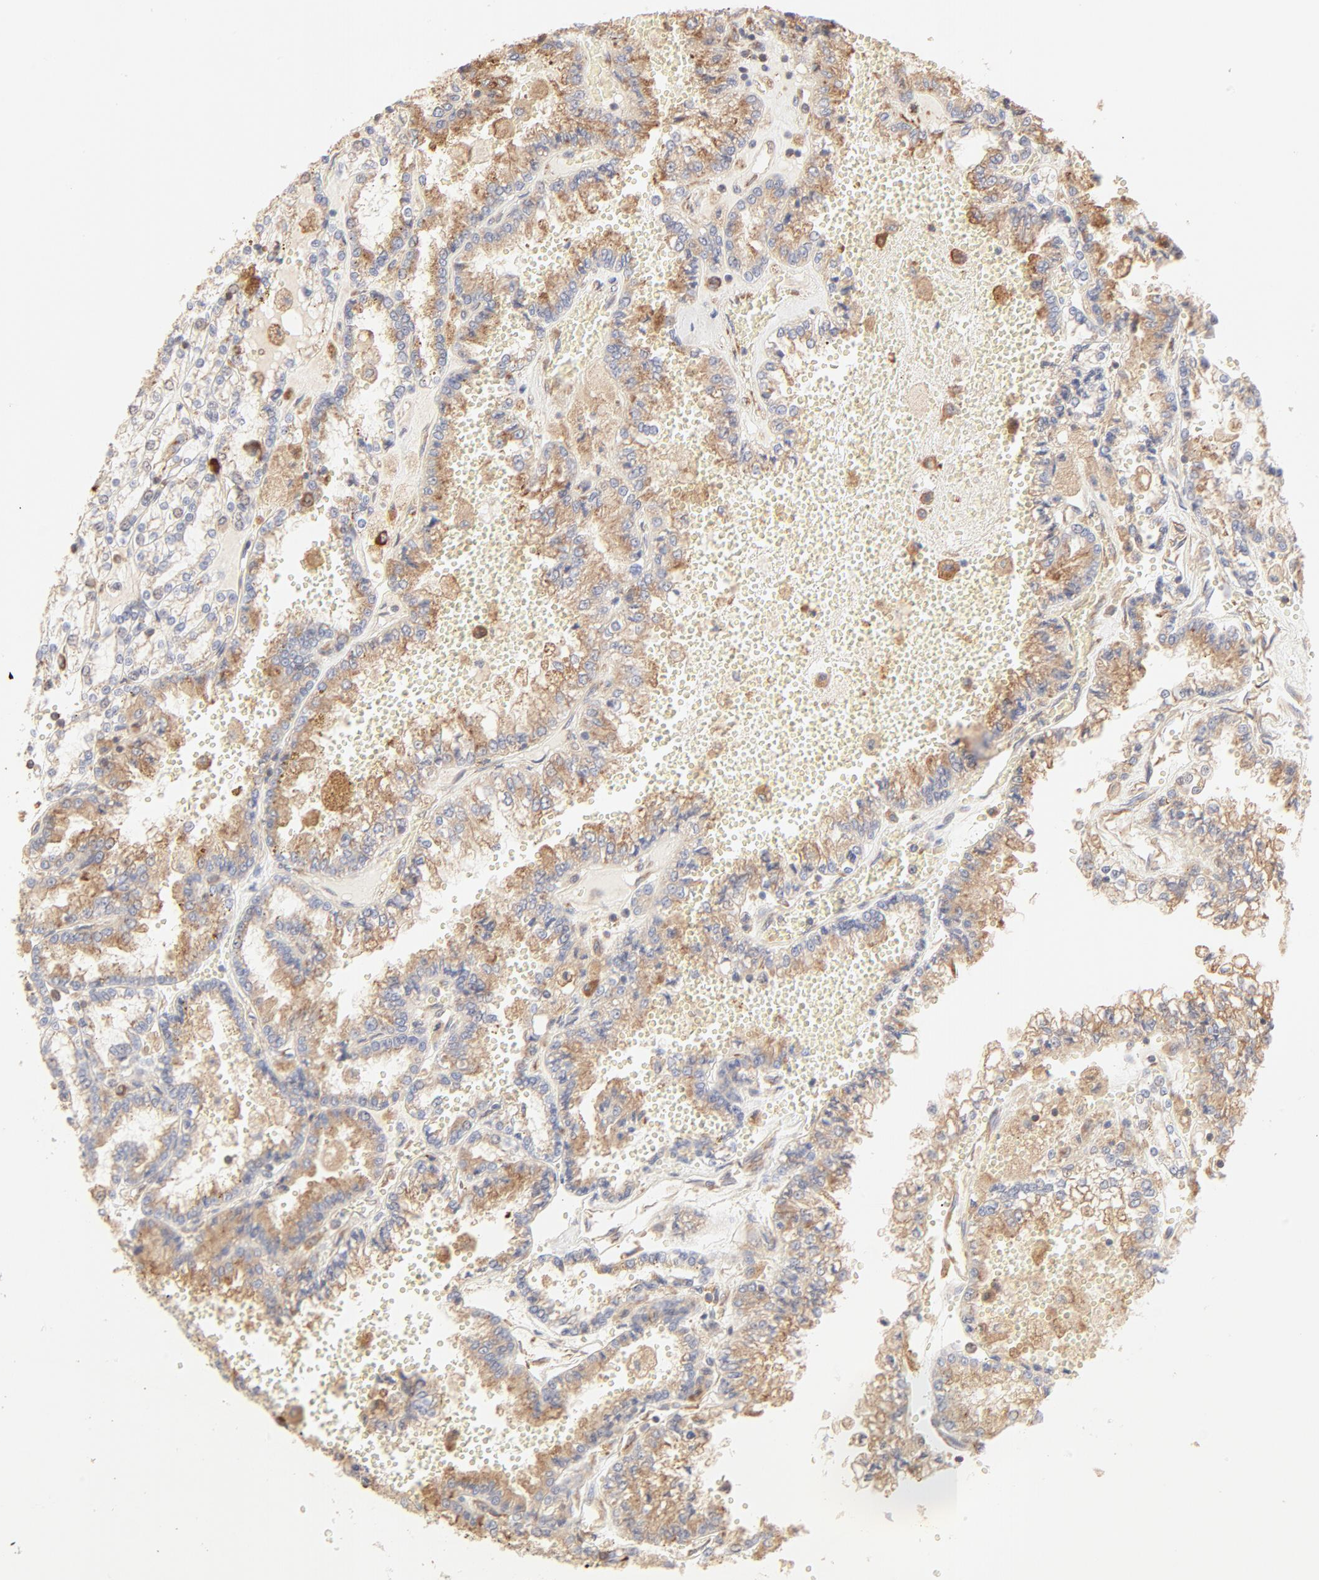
{"staining": {"intensity": "weak", "quantity": ">75%", "location": "cytoplasmic/membranous"}, "tissue": "renal cancer", "cell_type": "Tumor cells", "image_type": "cancer", "snomed": [{"axis": "morphology", "description": "Adenocarcinoma, NOS"}, {"axis": "topography", "description": "Kidney"}], "caption": "Renal cancer tissue reveals weak cytoplasmic/membranous staining in about >75% of tumor cells, visualized by immunohistochemistry.", "gene": "RPS20", "patient": {"sex": "female", "age": 56}}